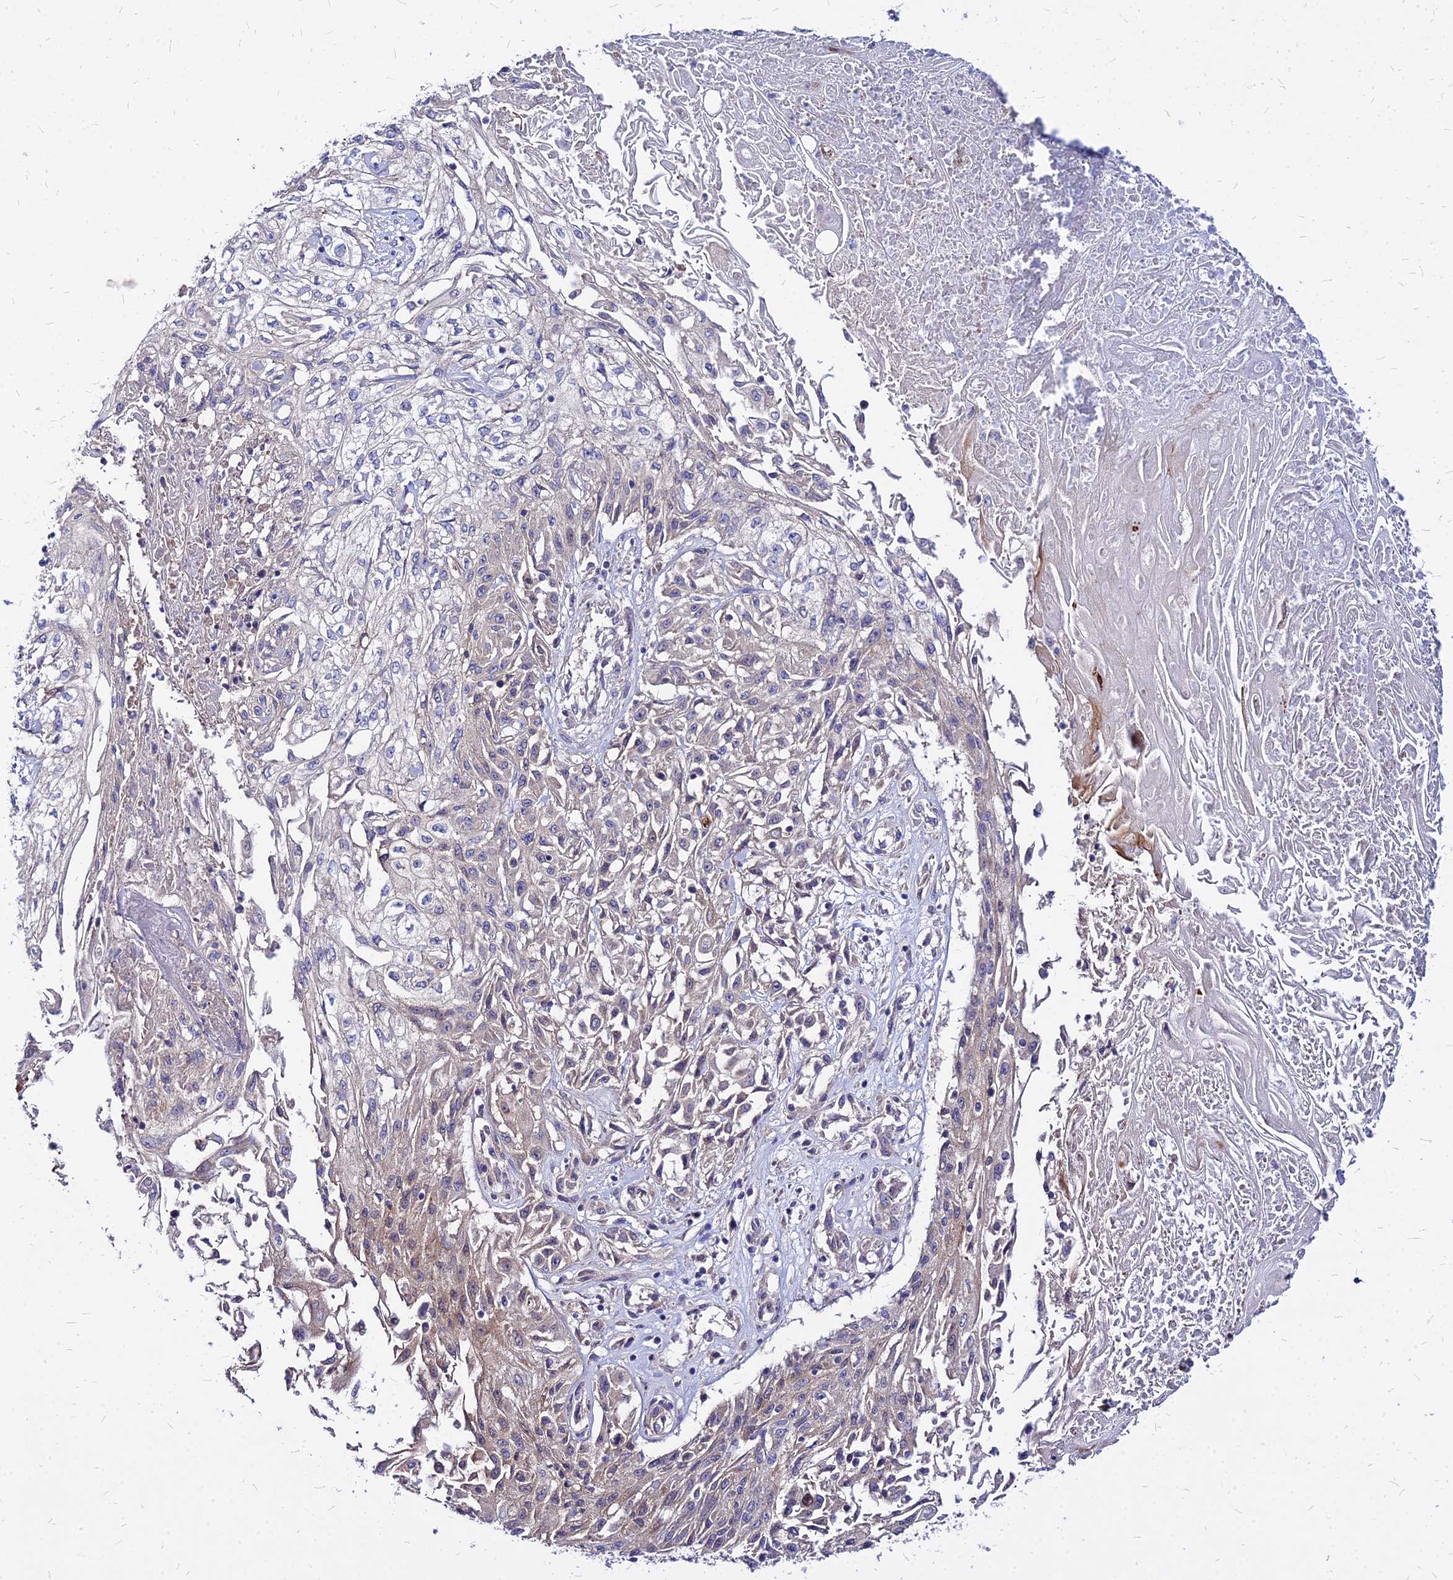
{"staining": {"intensity": "weak", "quantity": "25%-75%", "location": "cytoplasmic/membranous"}, "tissue": "skin cancer", "cell_type": "Tumor cells", "image_type": "cancer", "snomed": [{"axis": "morphology", "description": "Squamous cell carcinoma, NOS"}, {"axis": "morphology", "description": "Squamous cell carcinoma, metastatic, NOS"}, {"axis": "topography", "description": "Skin"}, {"axis": "topography", "description": "Lymph node"}], "caption": "Human squamous cell carcinoma (skin) stained with a protein marker displays weak staining in tumor cells.", "gene": "COMMD10", "patient": {"sex": "male", "age": 75}}